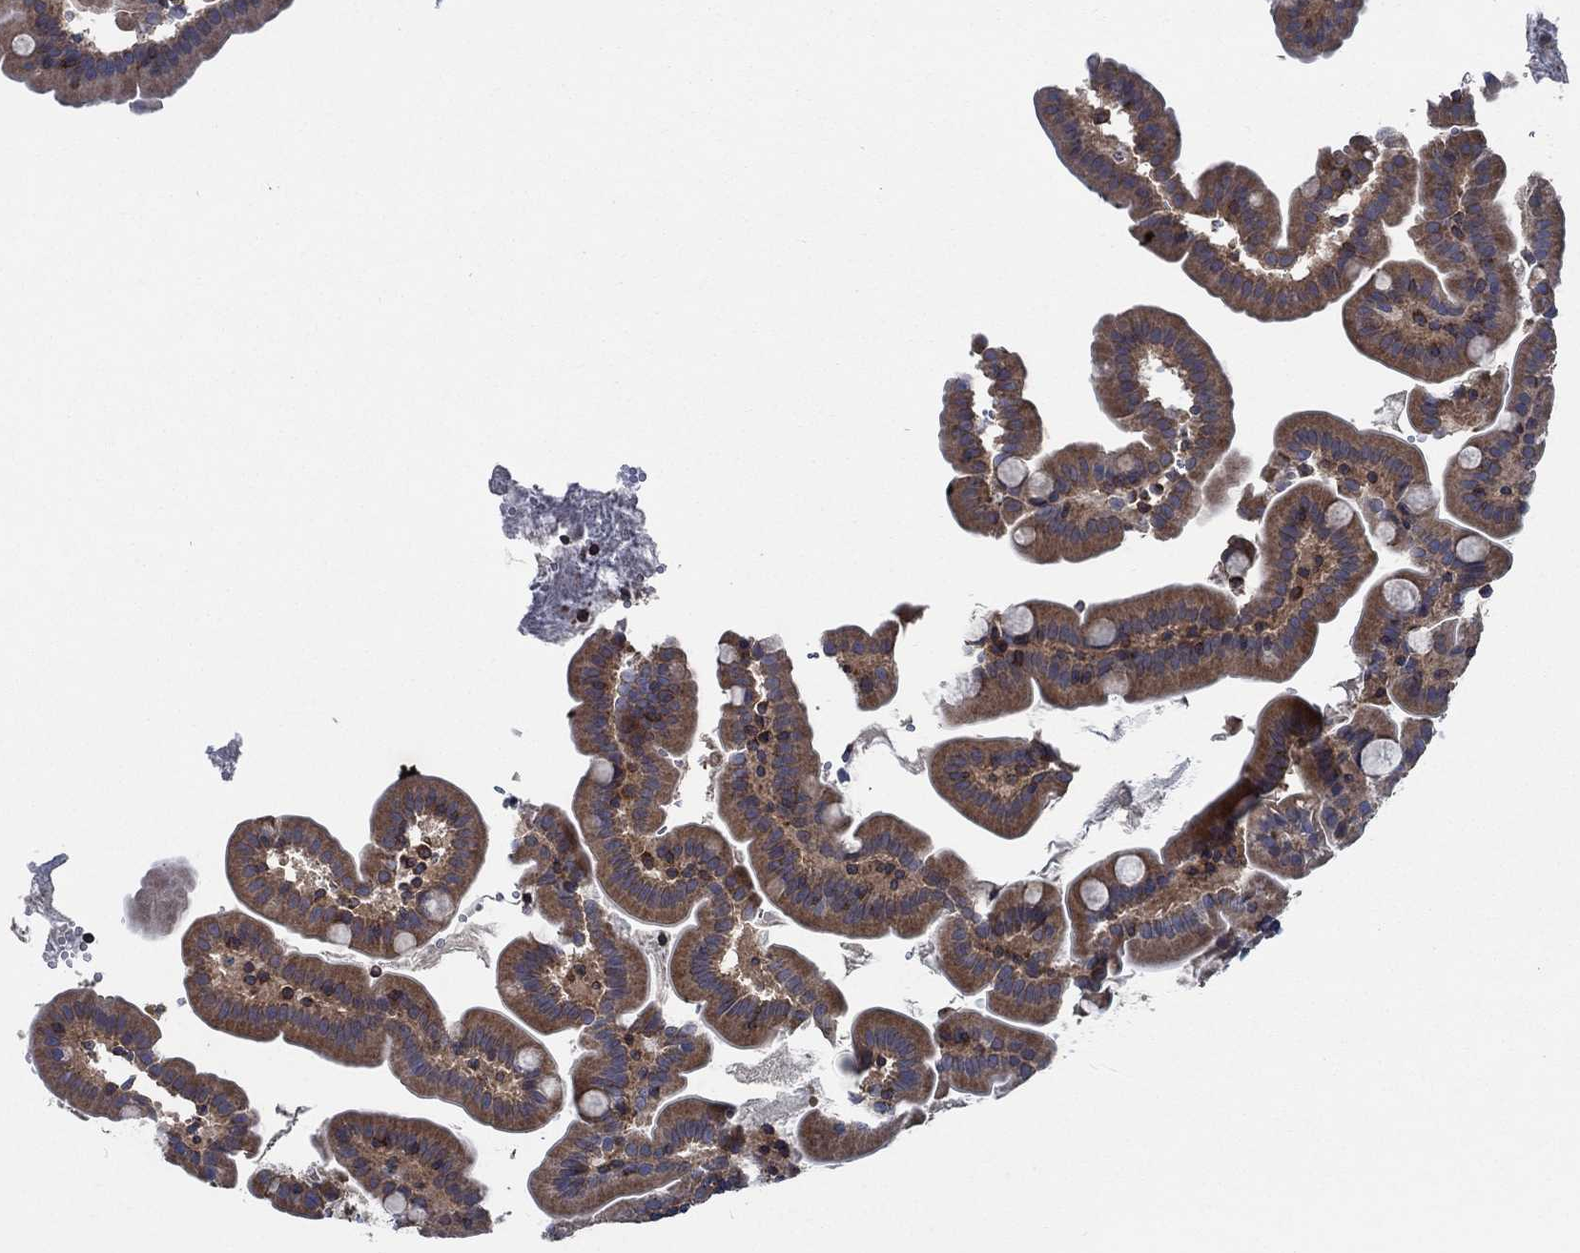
{"staining": {"intensity": "moderate", "quantity": ">75%", "location": "cytoplasmic/membranous"}, "tissue": "small intestine", "cell_type": "Glandular cells", "image_type": "normal", "snomed": [{"axis": "morphology", "description": "Normal tissue, NOS"}, {"axis": "topography", "description": "Small intestine"}], "caption": "IHC image of benign small intestine: human small intestine stained using immunohistochemistry exhibits medium levels of moderate protein expression localized specifically in the cytoplasmic/membranous of glandular cells, appearing as a cytoplasmic/membranous brown color.", "gene": "STXBP6", "patient": {"sex": "female", "age": 44}}